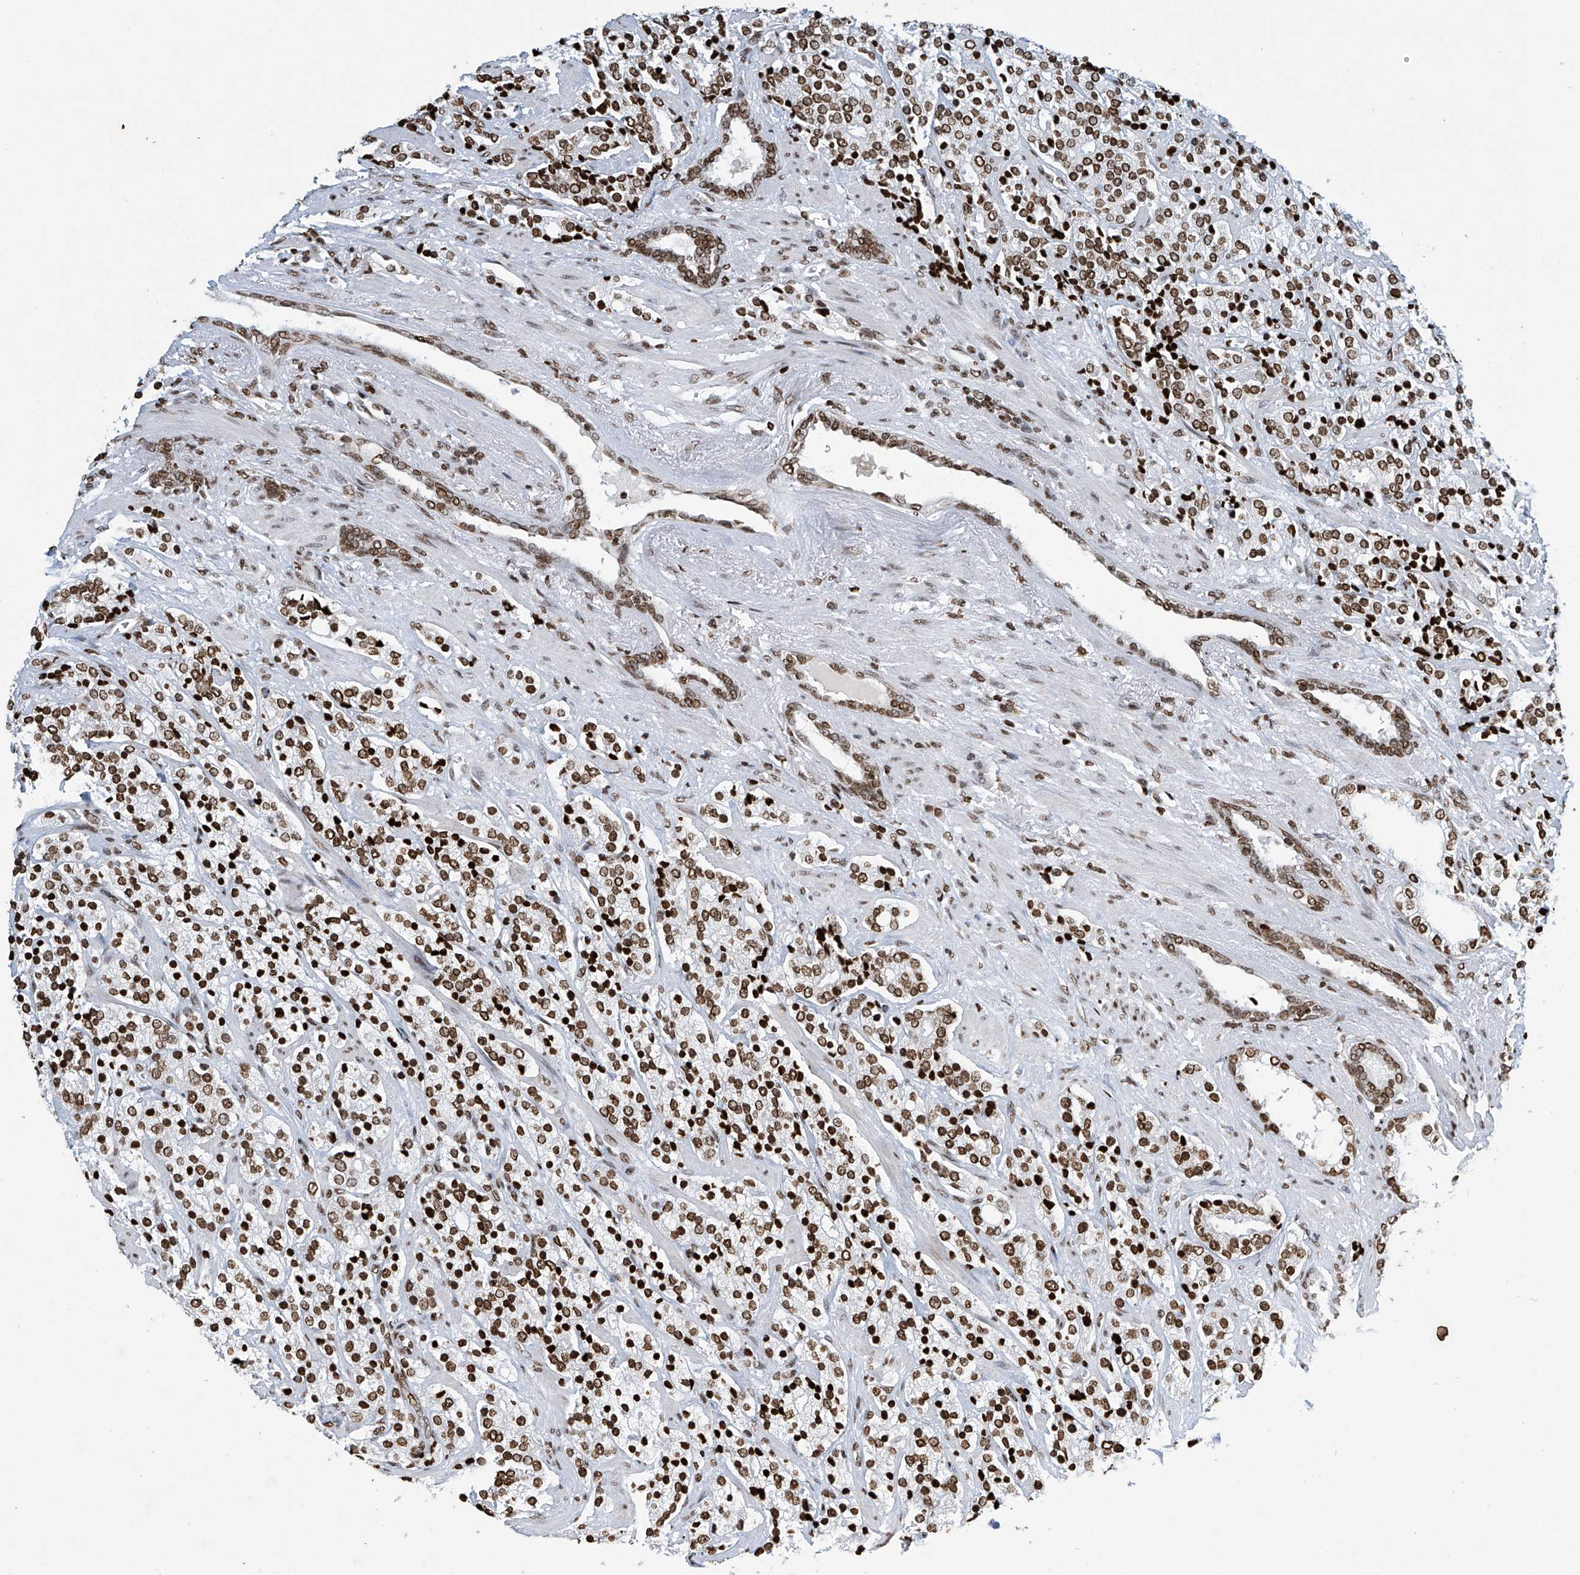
{"staining": {"intensity": "strong", "quantity": ">75%", "location": "nuclear"}, "tissue": "prostate cancer", "cell_type": "Tumor cells", "image_type": "cancer", "snomed": [{"axis": "morphology", "description": "Adenocarcinoma, High grade"}, {"axis": "topography", "description": "Prostate"}], "caption": "Tumor cells display strong nuclear expression in approximately >75% of cells in prostate cancer. (Stains: DAB (3,3'-diaminobenzidine) in brown, nuclei in blue, Microscopy: brightfield microscopy at high magnification).", "gene": "H4C16", "patient": {"sex": "male", "age": 71}}